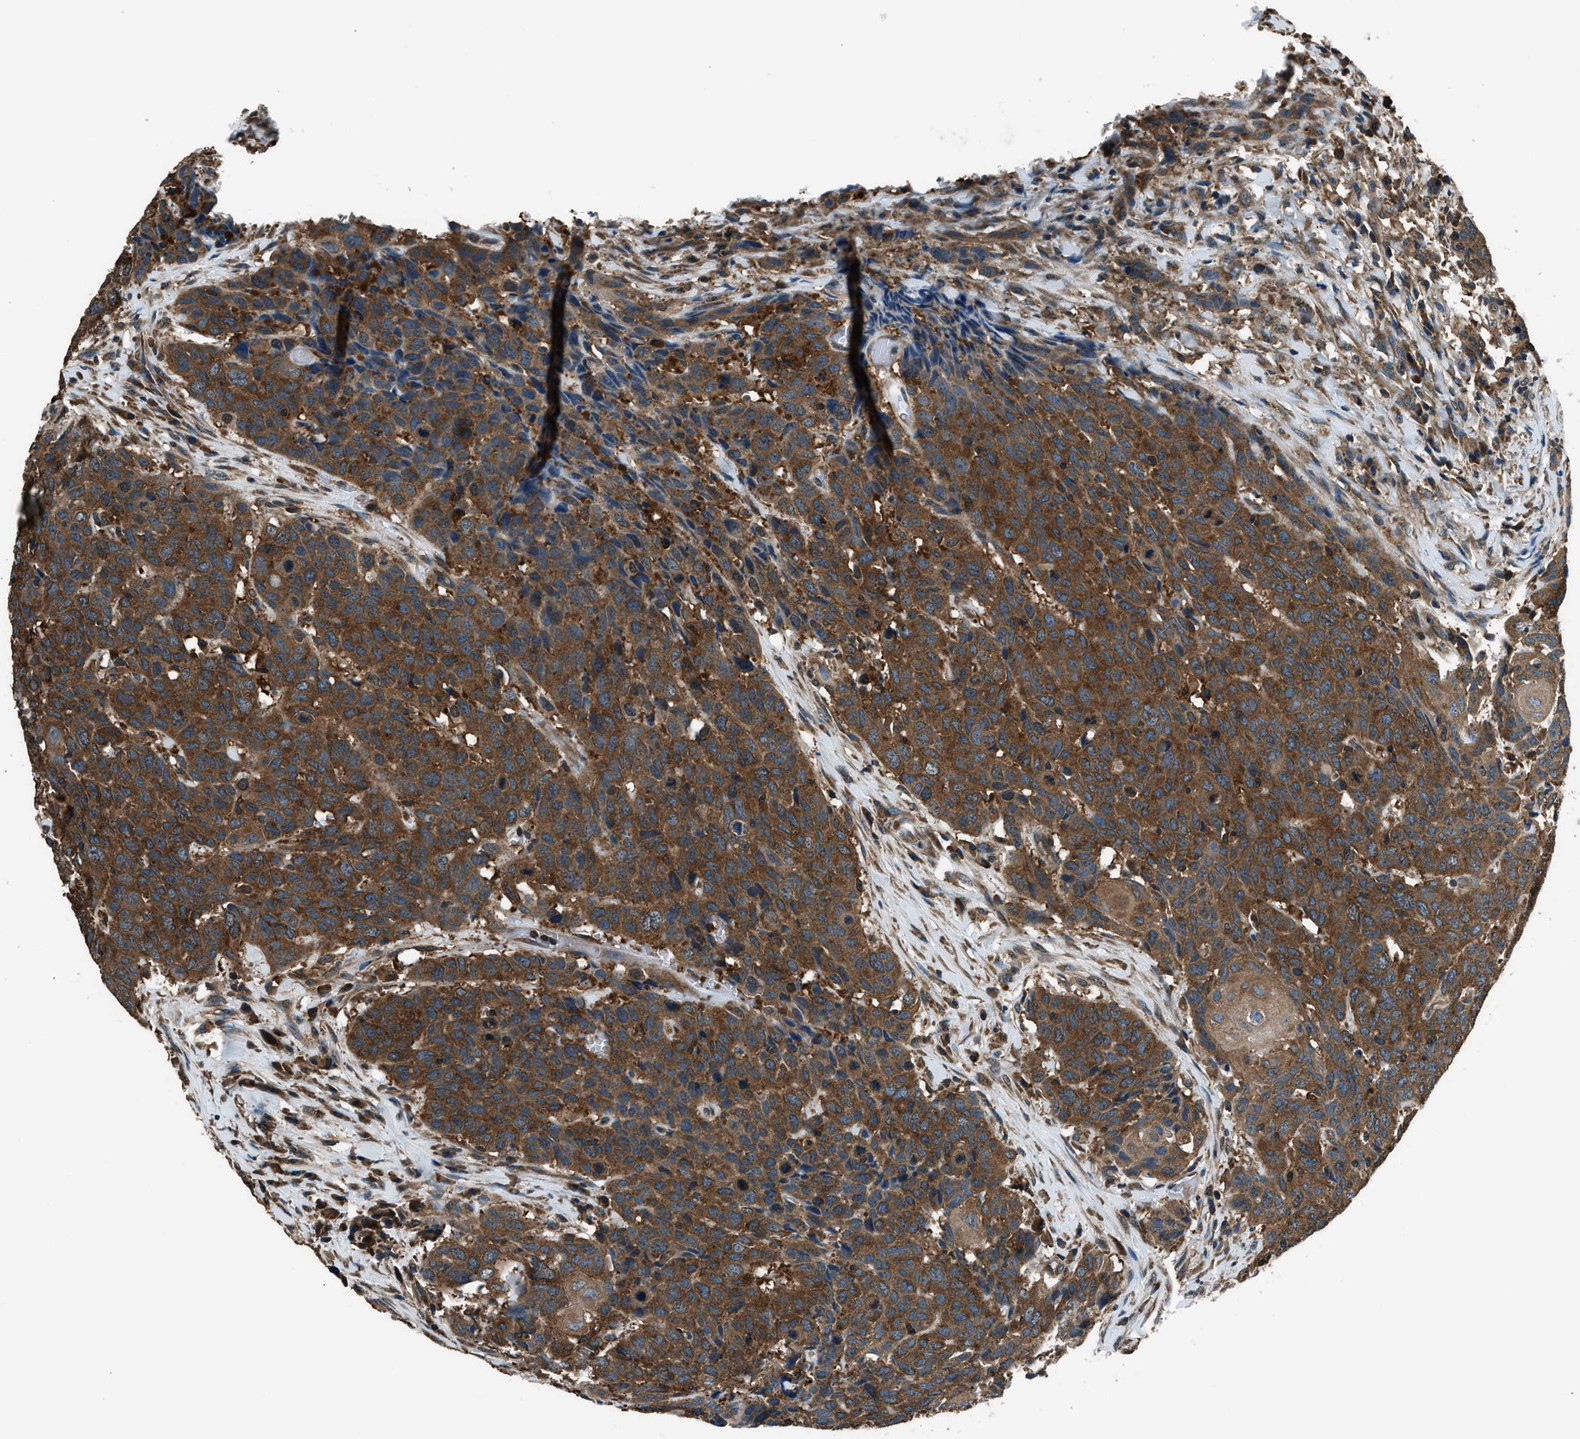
{"staining": {"intensity": "strong", "quantity": ">75%", "location": "cytoplasmic/membranous"}, "tissue": "head and neck cancer", "cell_type": "Tumor cells", "image_type": "cancer", "snomed": [{"axis": "morphology", "description": "Squamous cell carcinoma, NOS"}, {"axis": "topography", "description": "Head-Neck"}], "caption": "Head and neck cancer (squamous cell carcinoma) tissue shows strong cytoplasmic/membranous staining in approximately >75% of tumor cells", "gene": "ARFGAP2", "patient": {"sex": "male", "age": 66}}